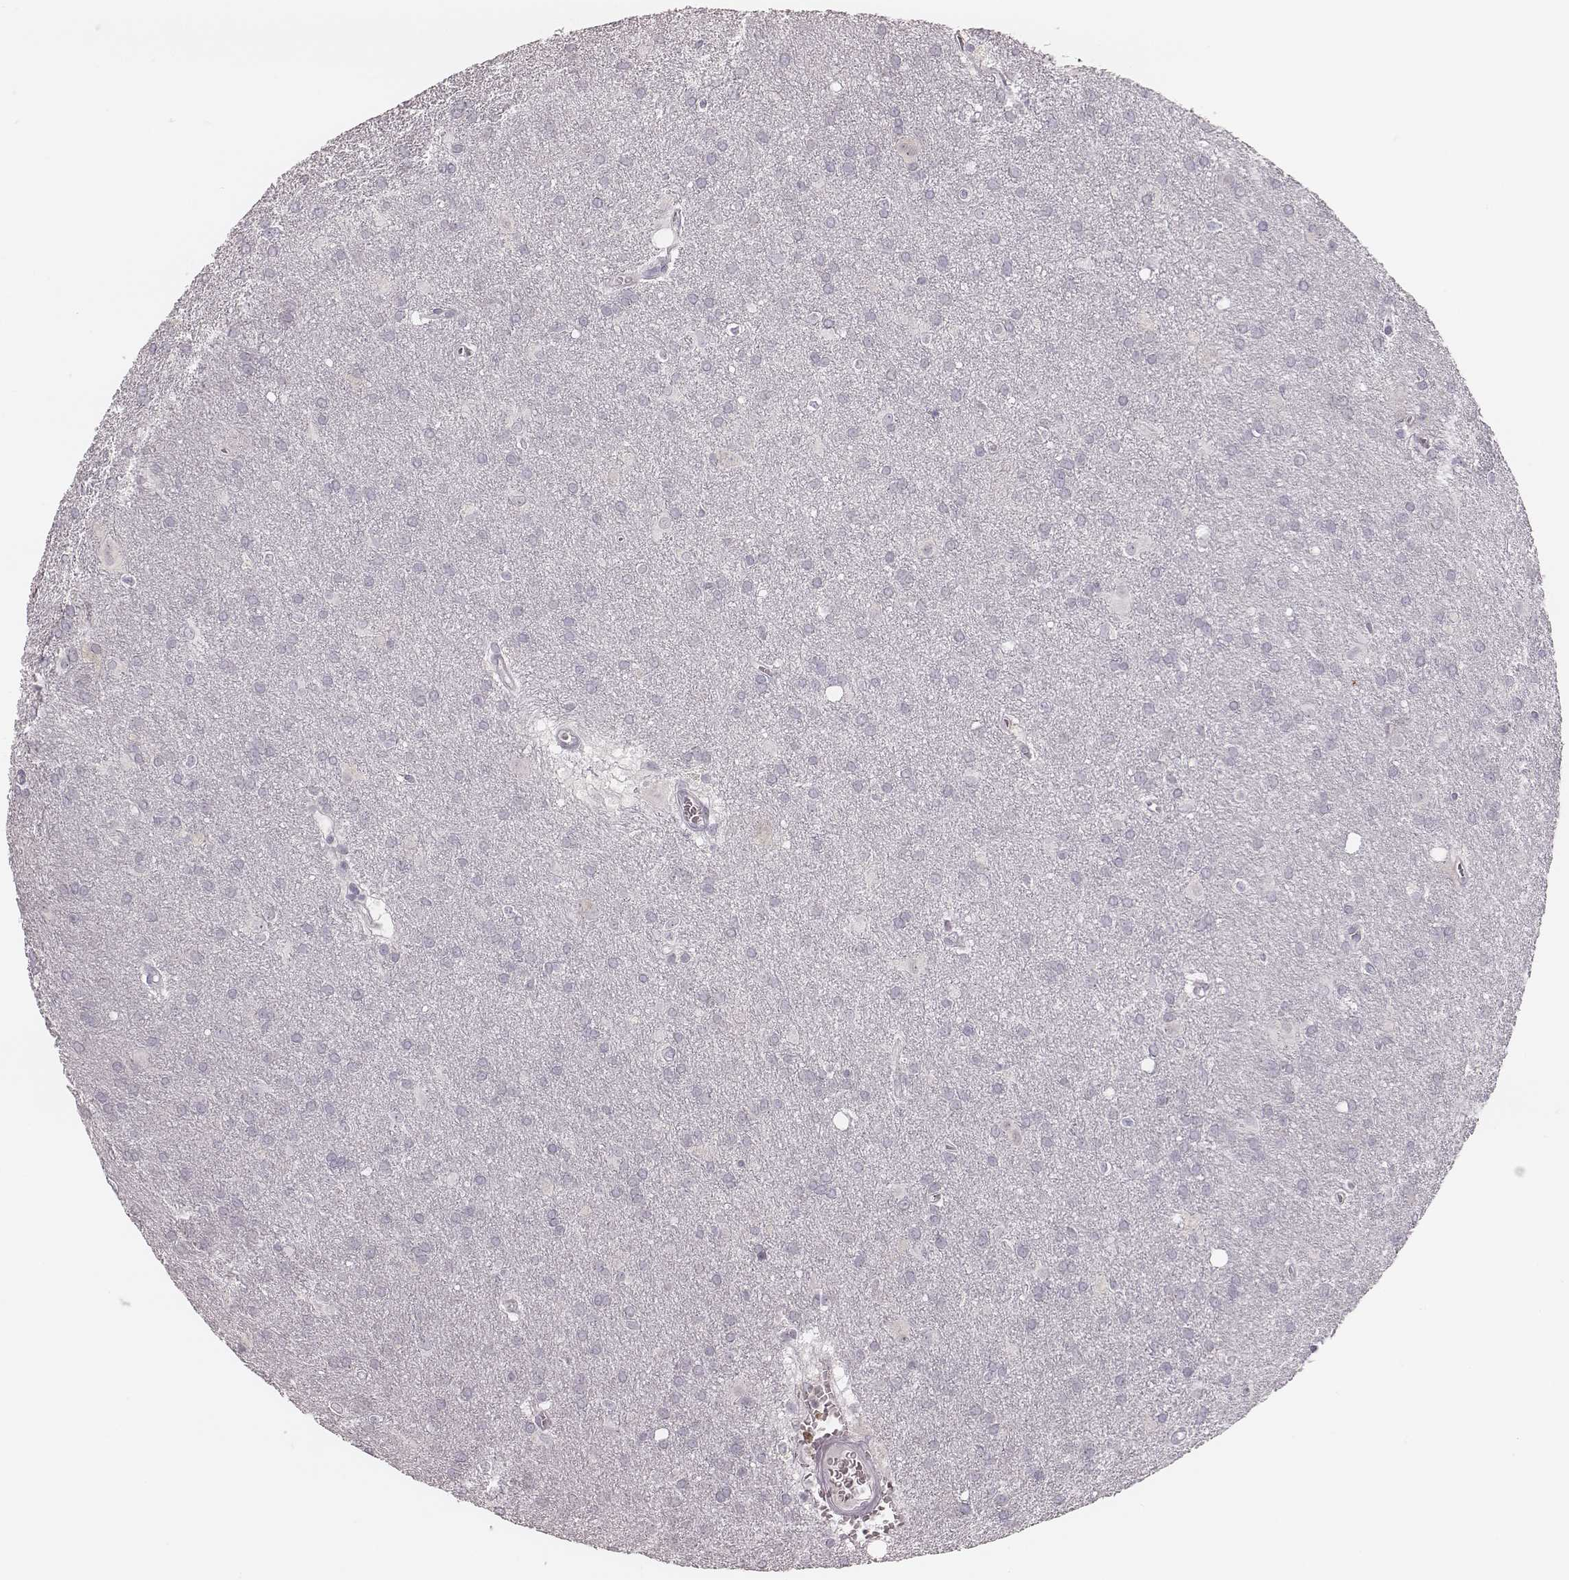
{"staining": {"intensity": "negative", "quantity": "none", "location": "none"}, "tissue": "glioma", "cell_type": "Tumor cells", "image_type": "cancer", "snomed": [{"axis": "morphology", "description": "Glioma, malignant, Low grade"}, {"axis": "topography", "description": "Brain"}], "caption": "There is no significant positivity in tumor cells of low-grade glioma (malignant).", "gene": "SPA17", "patient": {"sex": "male", "age": 58}}